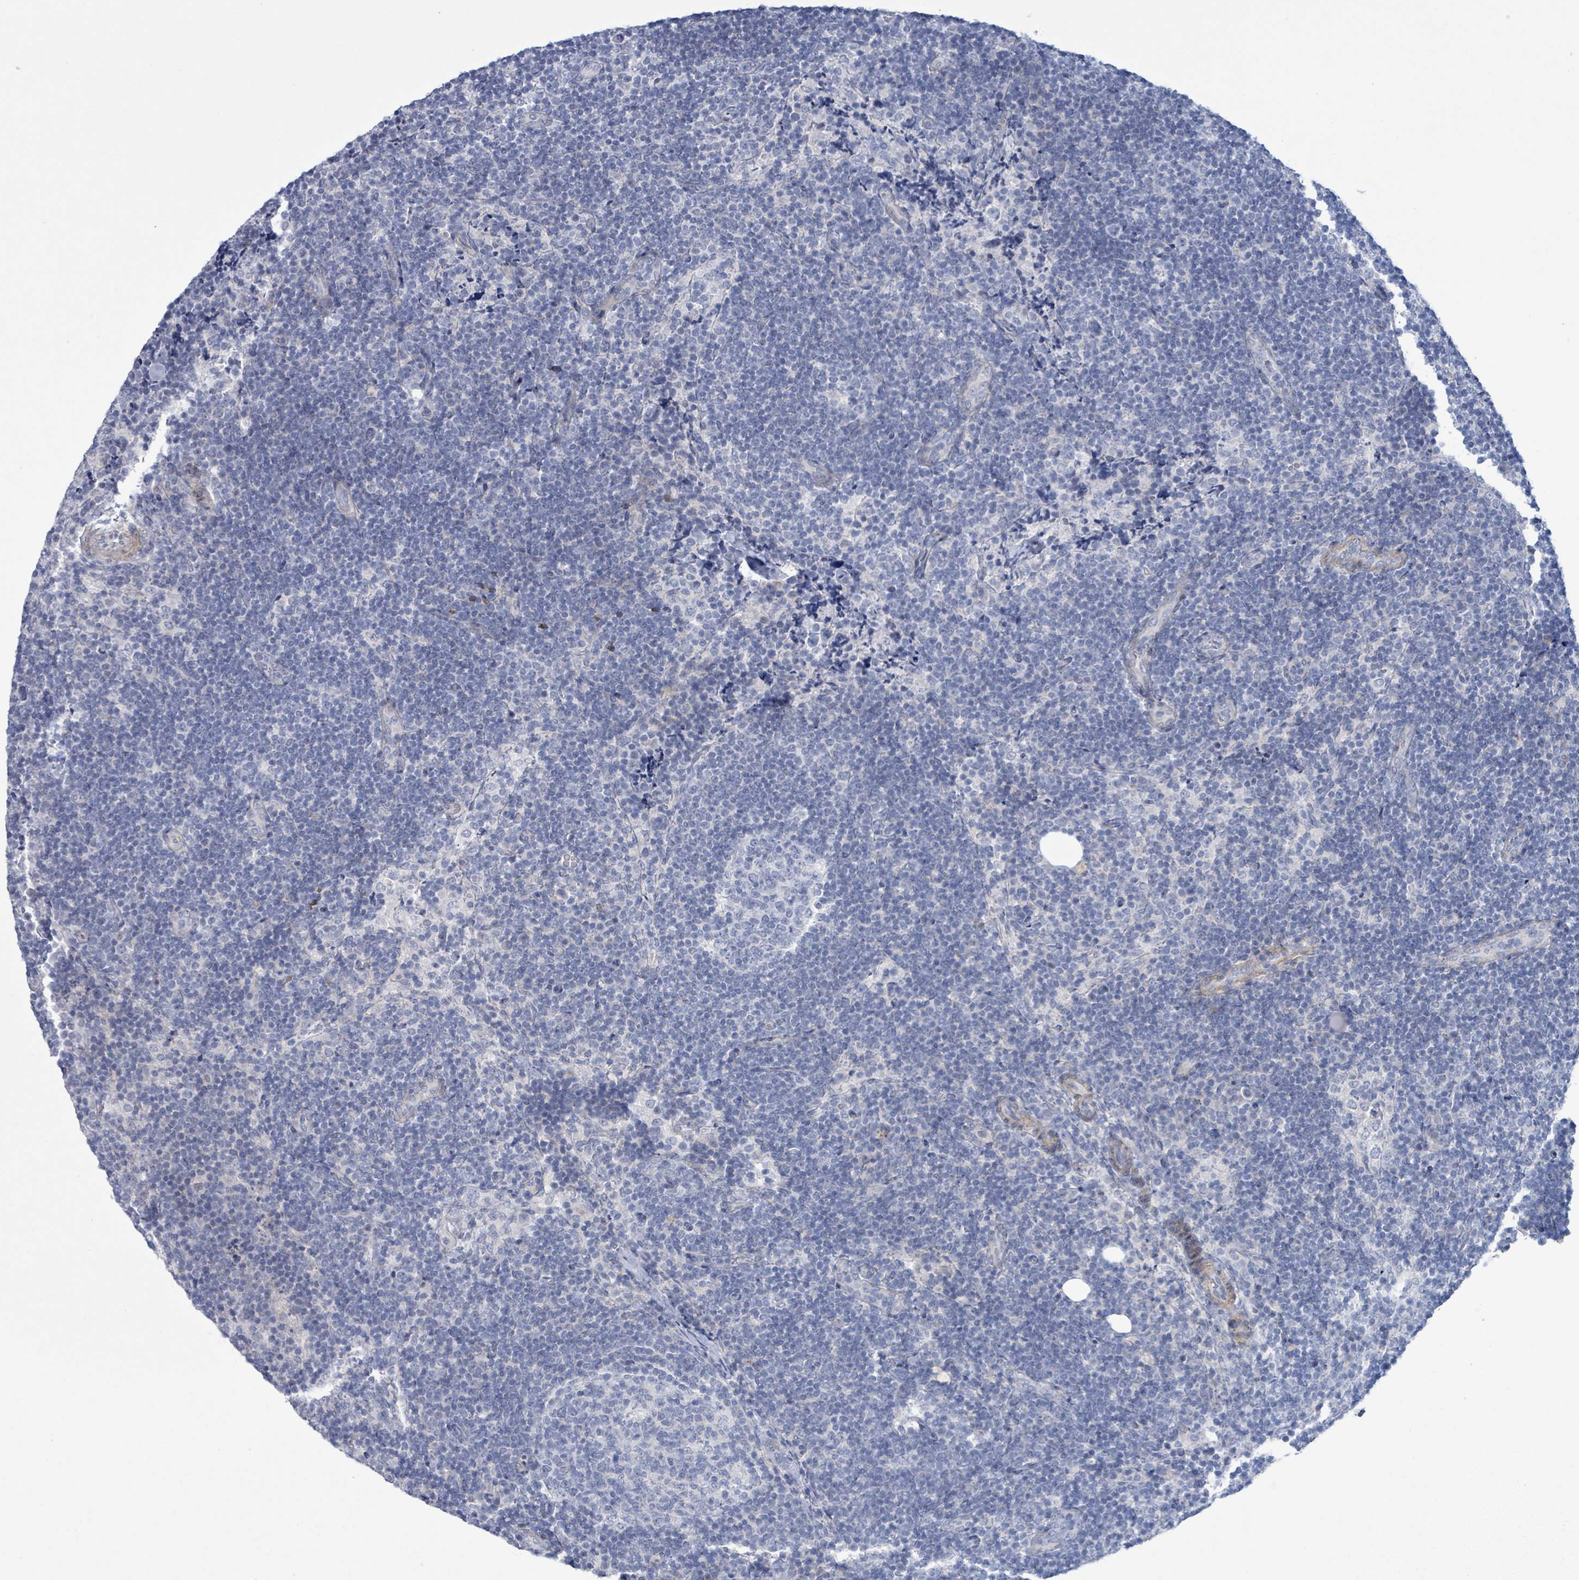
{"staining": {"intensity": "negative", "quantity": "none", "location": "none"}, "tissue": "lymph node", "cell_type": "Germinal center cells", "image_type": "normal", "snomed": [{"axis": "morphology", "description": "Normal tissue, NOS"}, {"axis": "topography", "description": "Lymph node"}], "caption": "Immunohistochemistry of benign human lymph node displays no expression in germinal center cells.", "gene": "PKLR", "patient": {"sex": "female", "age": 31}}